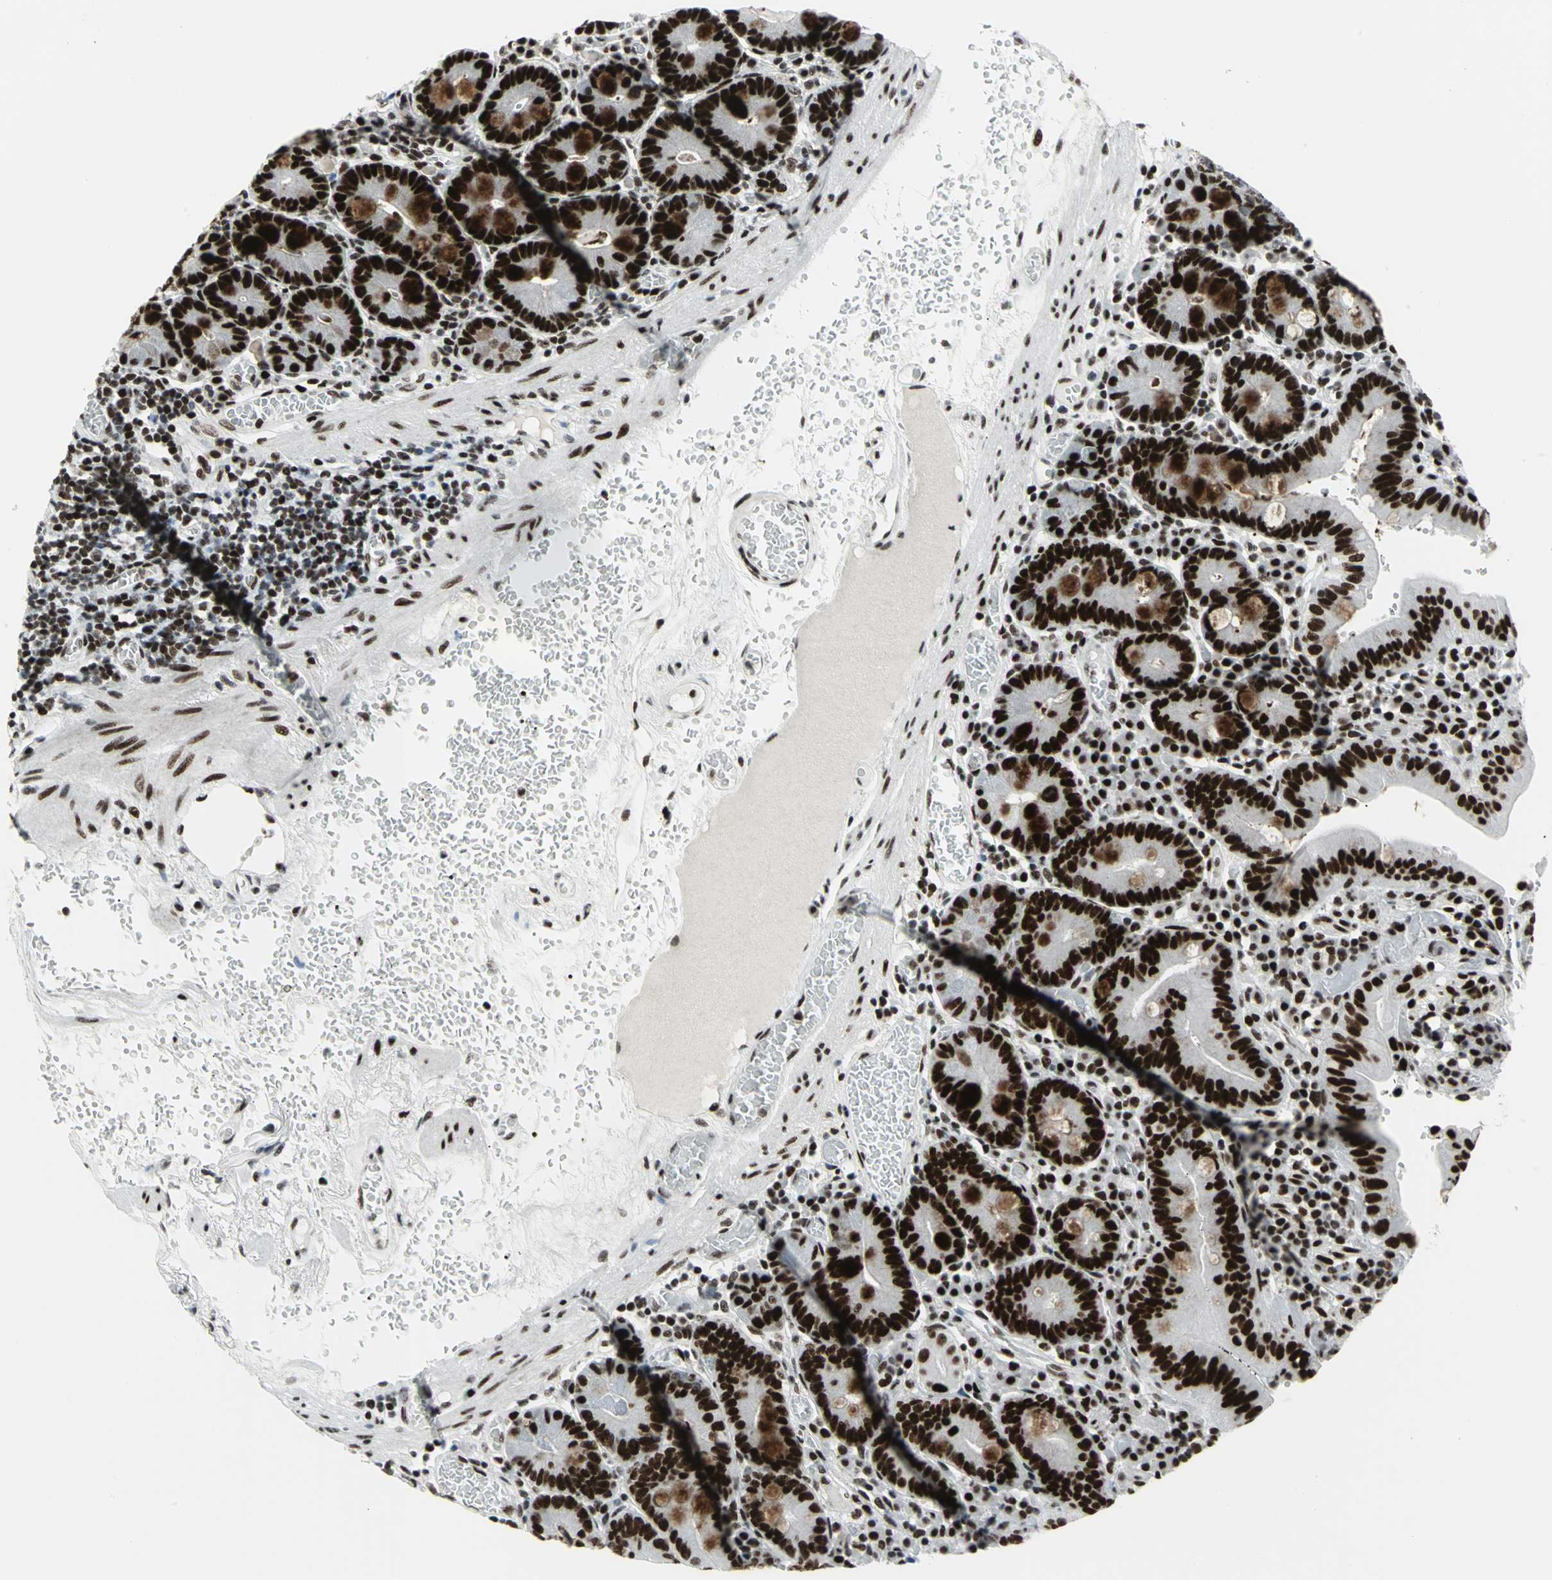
{"staining": {"intensity": "strong", "quantity": ">75%", "location": "cytoplasmic/membranous,nuclear"}, "tissue": "small intestine", "cell_type": "Glandular cells", "image_type": "normal", "snomed": [{"axis": "morphology", "description": "Normal tissue, NOS"}, {"axis": "topography", "description": "Small intestine"}], "caption": "This is a histology image of immunohistochemistry (IHC) staining of unremarkable small intestine, which shows strong staining in the cytoplasmic/membranous,nuclear of glandular cells.", "gene": "SMARCA4", "patient": {"sex": "male", "age": 71}}